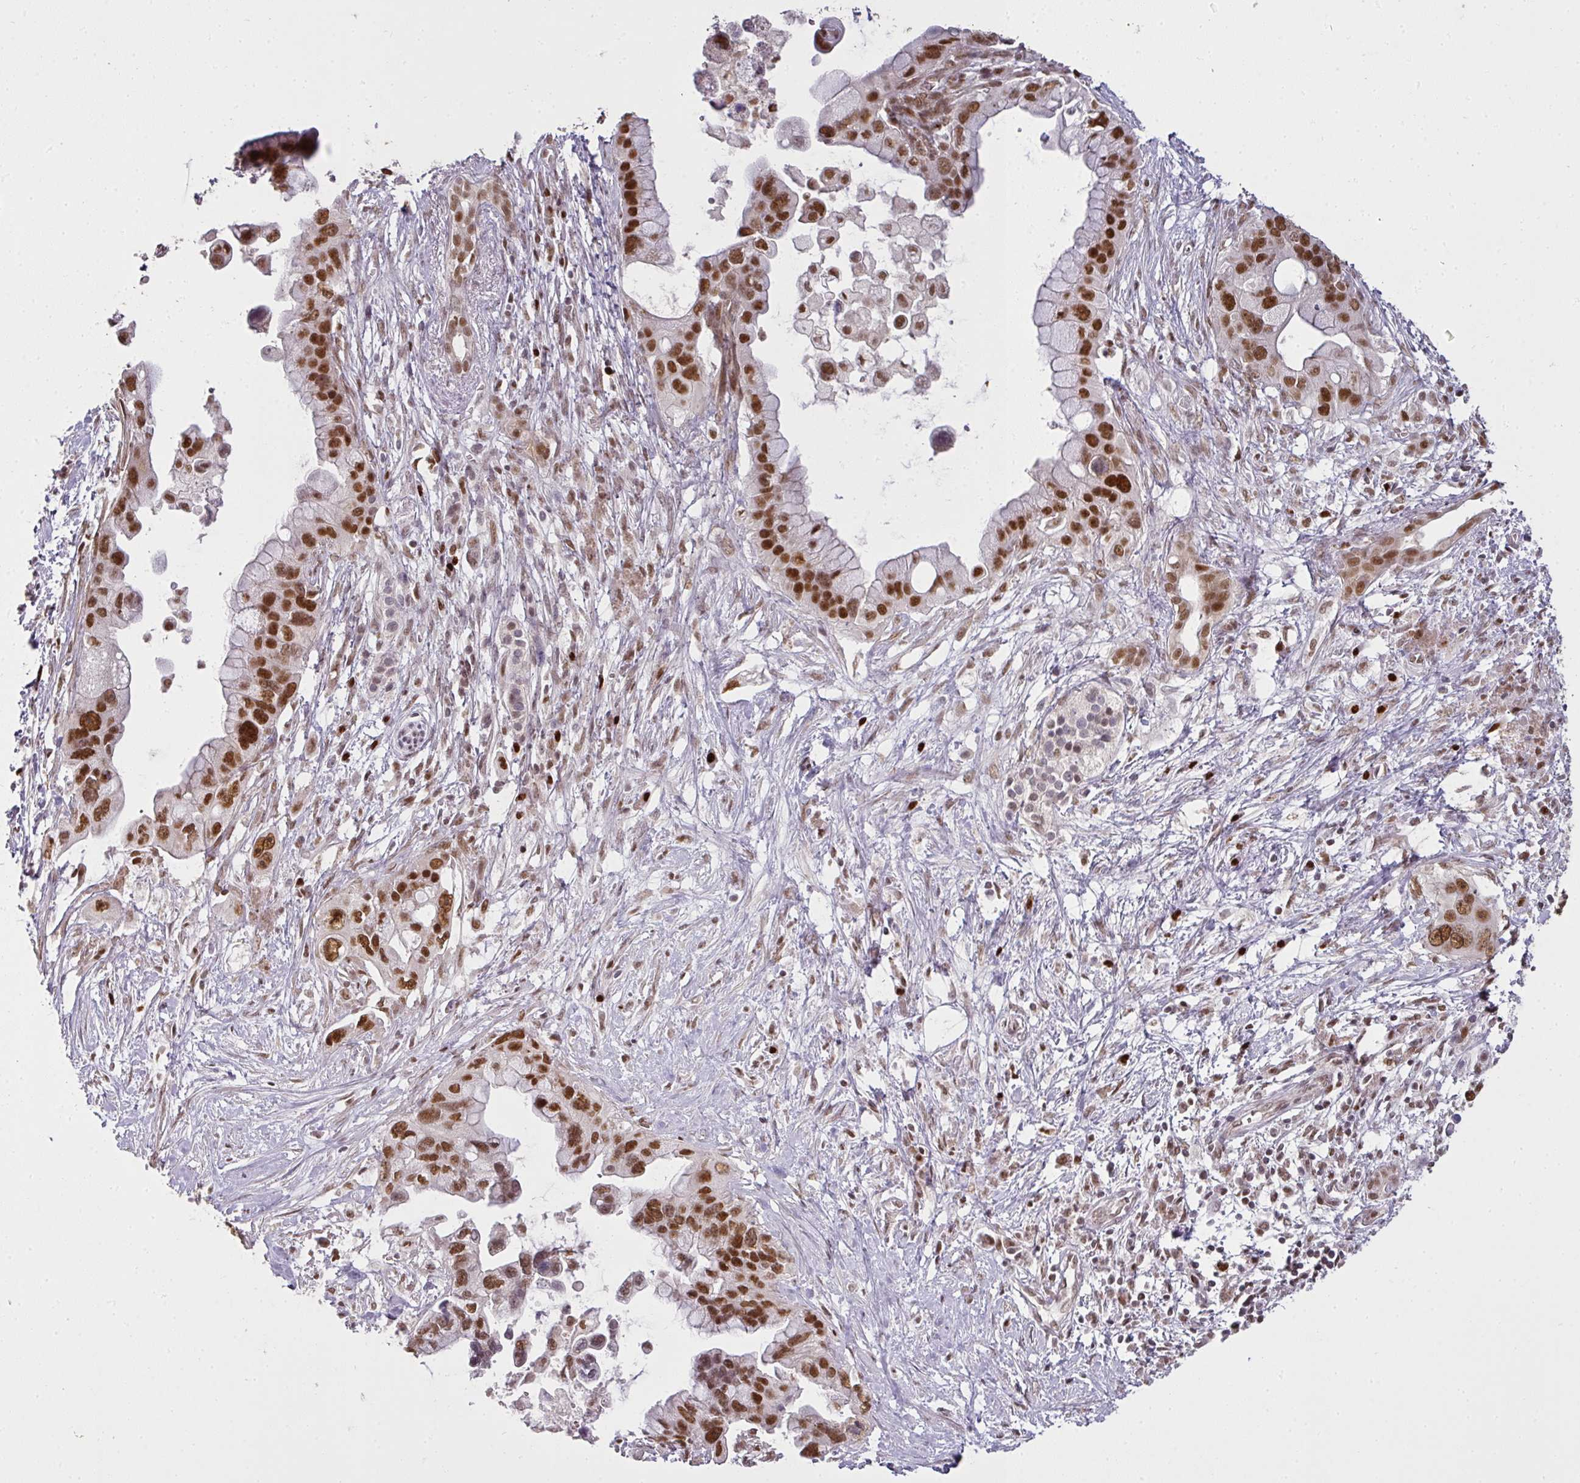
{"staining": {"intensity": "moderate", "quantity": ">75%", "location": "nuclear"}, "tissue": "pancreatic cancer", "cell_type": "Tumor cells", "image_type": "cancer", "snomed": [{"axis": "morphology", "description": "Adenocarcinoma, NOS"}, {"axis": "topography", "description": "Pancreas"}], "caption": "High-power microscopy captured an IHC histopathology image of pancreatic cancer, revealing moderate nuclear positivity in about >75% of tumor cells.", "gene": "GPRIN2", "patient": {"sex": "female", "age": 83}}